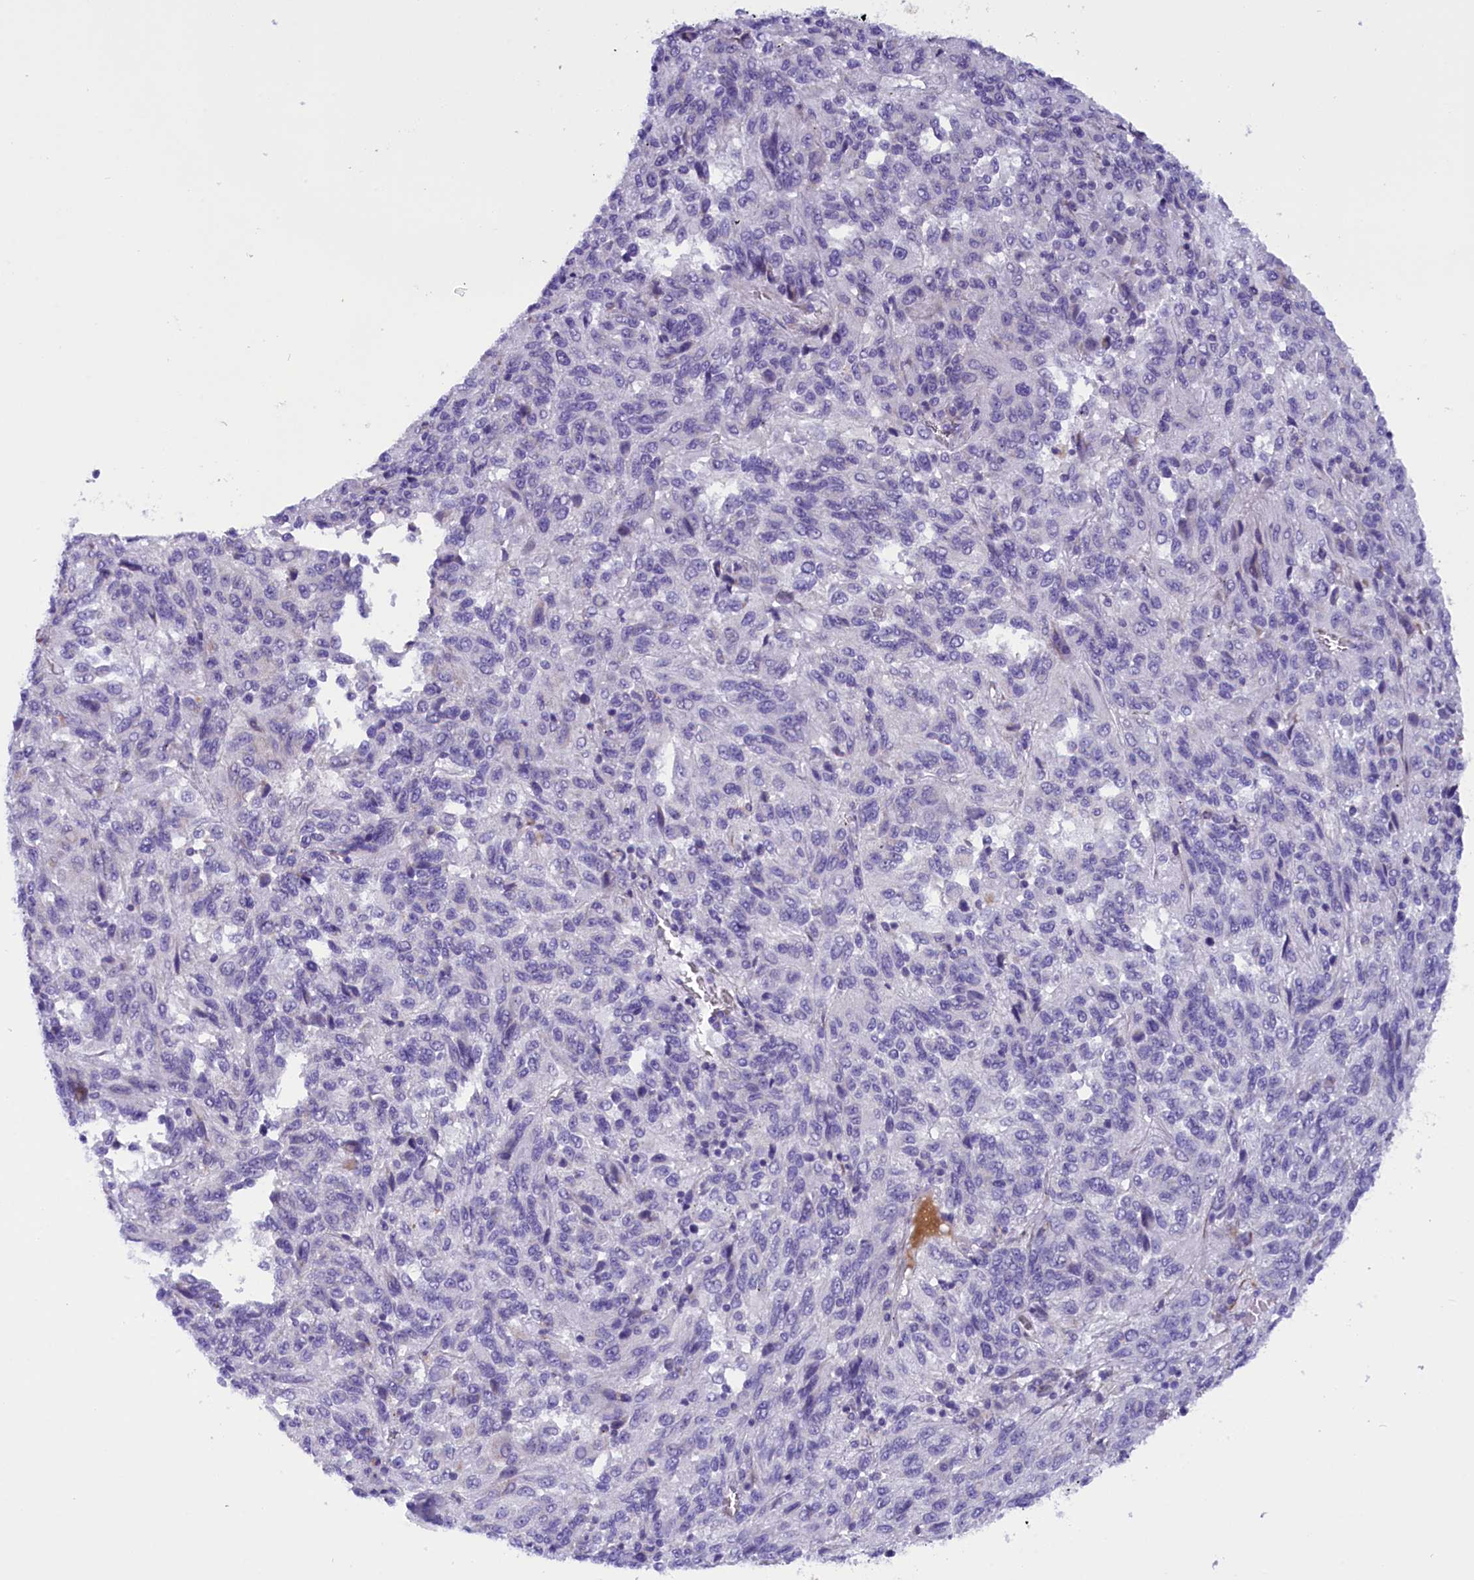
{"staining": {"intensity": "negative", "quantity": "none", "location": "none"}, "tissue": "melanoma", "cell_type": "Tumor cells", "image_type": "cancer", "snomed": [{"axis": "morphology", "description": "Malignant melanoma, Metastatic site"}, {"axis": "topography", "description": "Lung"}], "caption": "An IHC image of melanoma is shown. There is no staining in tumor cells of melanoma.", "gene": "RTTN", "patient": {"sex": "male", "age": 64}}